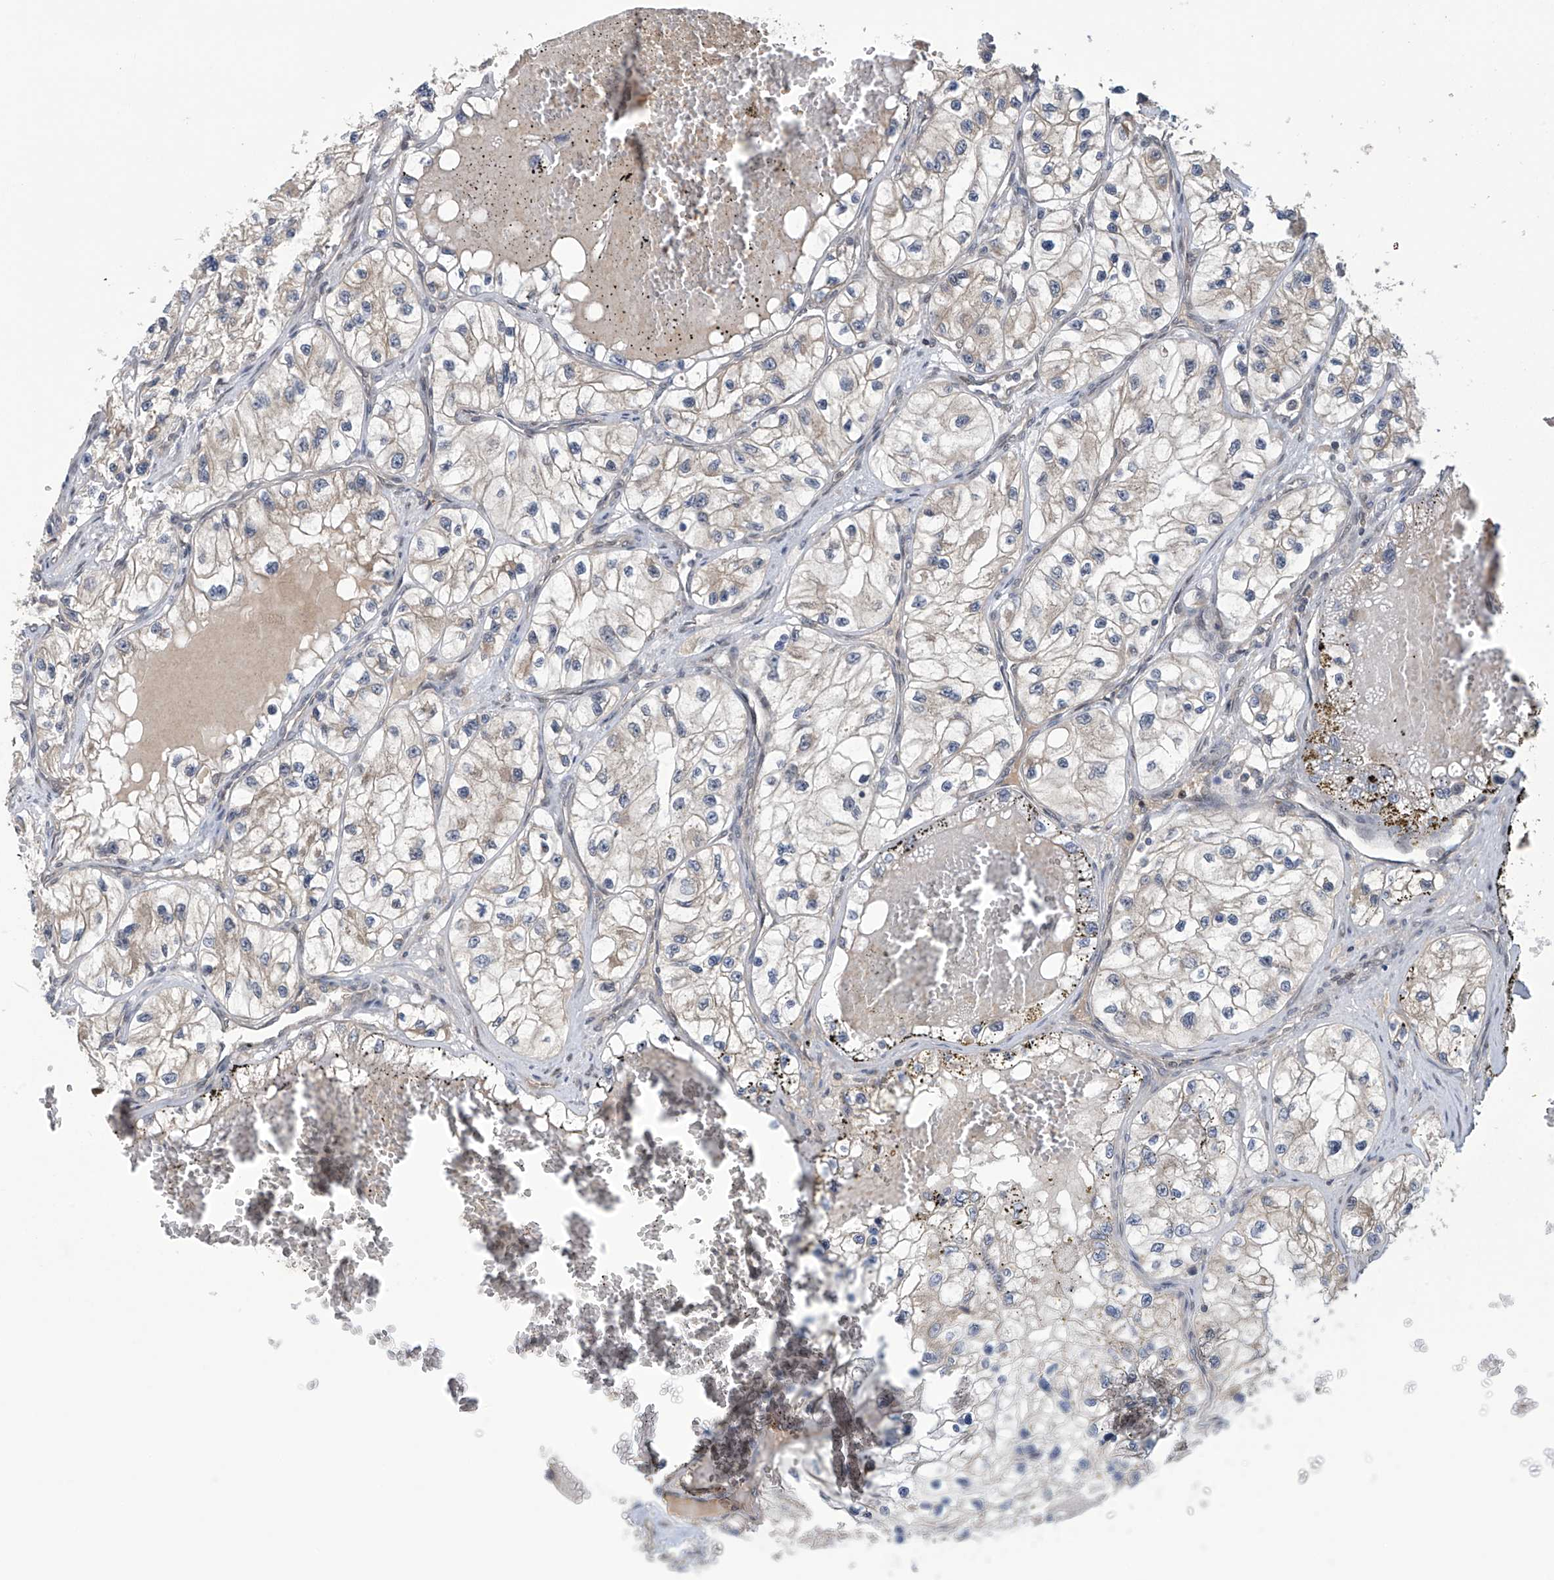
{"staining": {"intensity": "weak", "quantity": "<25%", "location": "cytoplasmic/membranous"}, "tissue": "renal cancer", "cell_type": "Tumor cells", "image_type": "cancer", "snomed": [{"axis": "morphology", "description": "Adenocarcinoma, NOS"}, {"axis": "topography", "description": "Kidney"}], "caption": "High magnification brightfield microscopy of renal cancer (adenocarcinoma) stained with DAB (brown) and counterstained with hematoxylin (blue): tumor cells show no significant expression.", "gene": "ABHD13", "patient": {"sex": "female", "age": 57}}